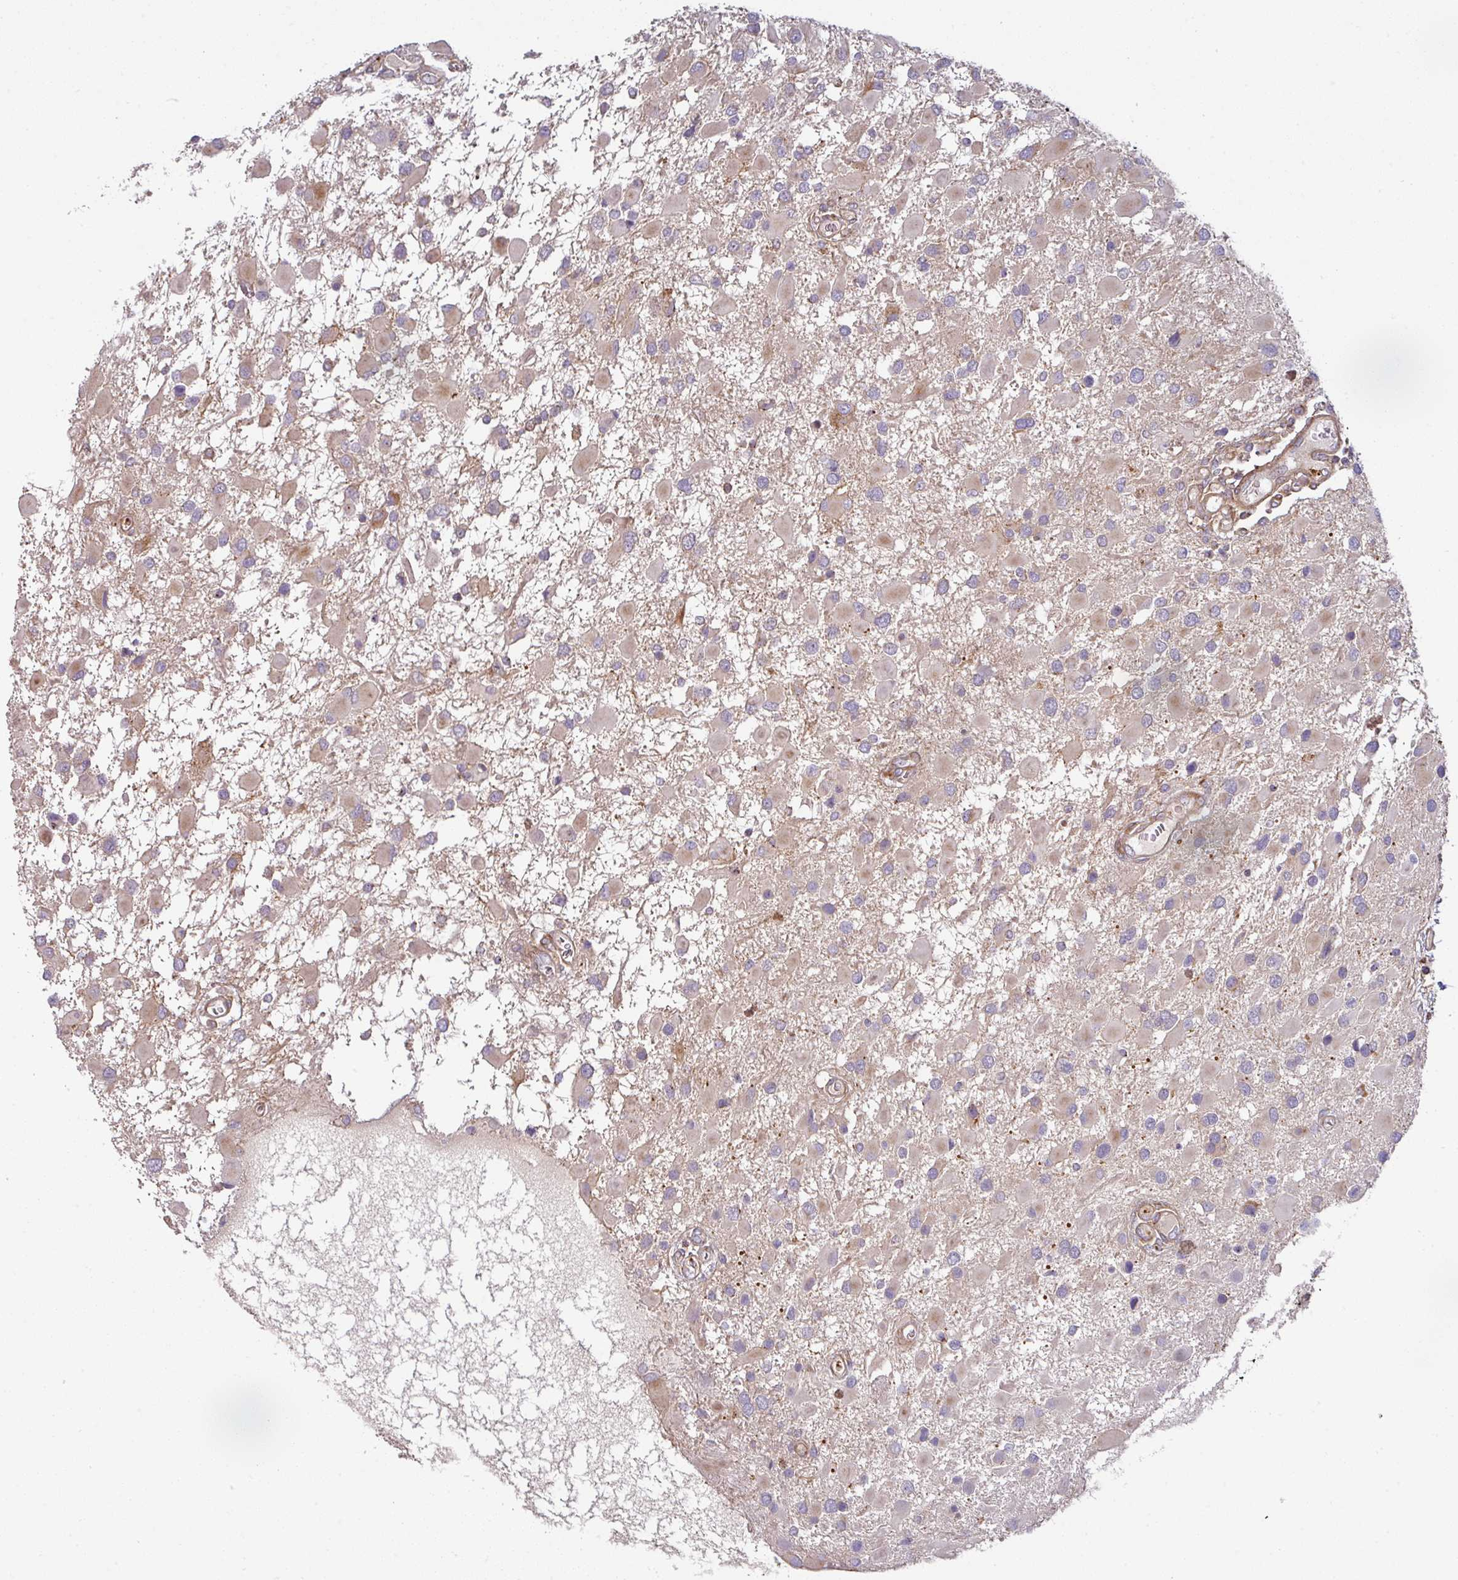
{"staining": {"intensity": "weak", "quantity": "<25%", "location": "cytoplasmic/membranous"}, "tissue": "glioma", "cell_type": "Tumor cells", "image_type": "cancer", "snomed": [{"axis": "morphology", "description": "Glioma, malignant, High grade"}, {"axis": "topography", "description": "Brain"}], "caption": "Immunohistochemistry of malignant glioma (high-grade) exhibits no positivity in tumor cells. (DAB immunohistochemistry visualized using brightfield microscopy, high magnification).", "gene": "CASP2", "patient": {"sex": "male", "age": 53}}